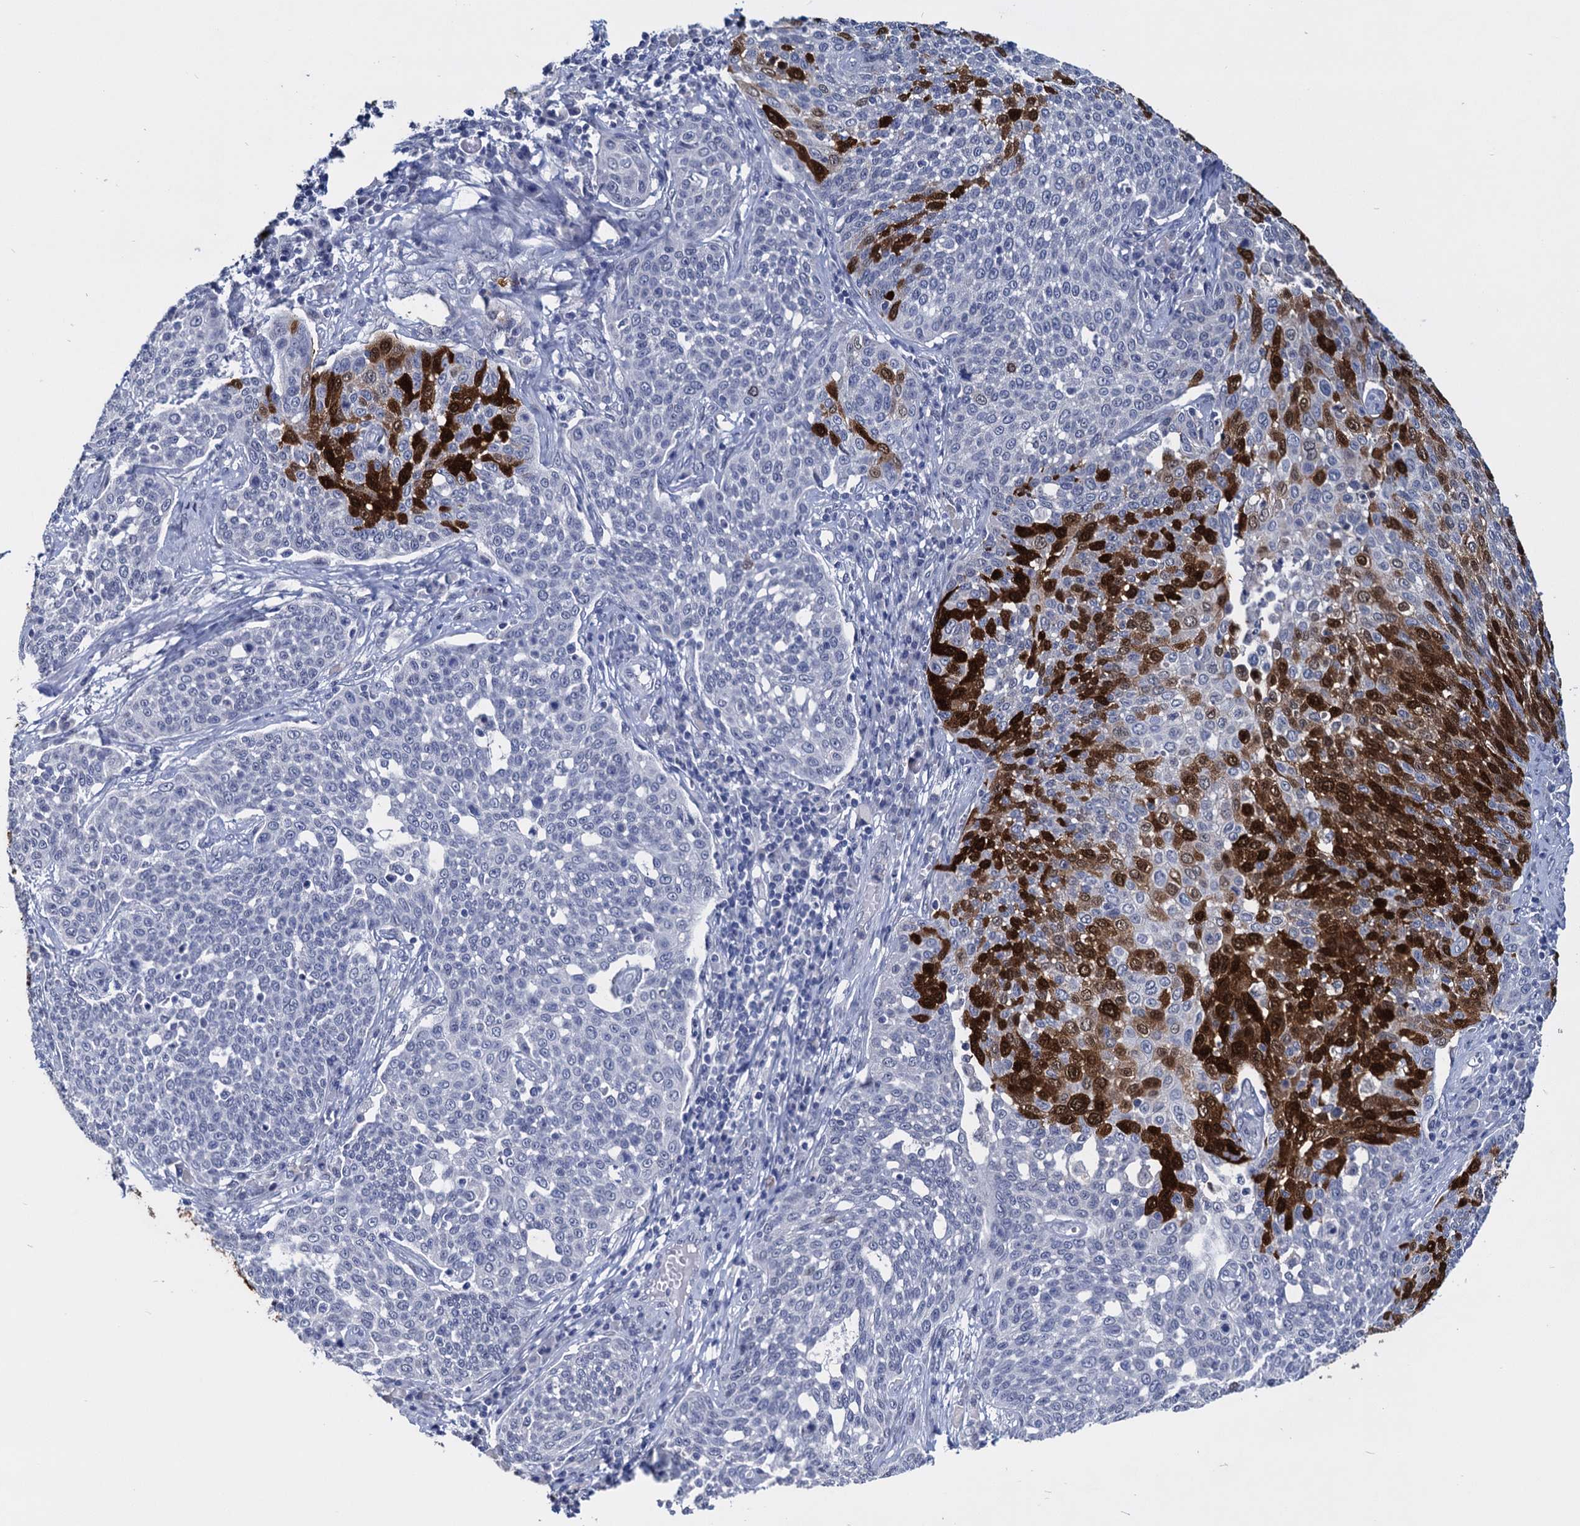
{"staining": {"intensity": "strong", "quantity": "25%-75%", "location": "cytoplasmic/membranous,nuclear"}, "tissue": "cervical cancer", "cell_type": "Tumor cells", "image_type": "cancer", "snomed": [{"axis": "morphology", "description": "Squamous cell carcinoma, NOS"}, {"axis": "topography", "description": "Cervix"}], "caption": "Immunohistochemical staining of cervical cancer reveals strong cytoplasmic/membranous and nuclear protein expression in about 25%-75% of tumor cells.", "gene": "MAGEA4", "patient": {"sex": "female", "age": 34}}